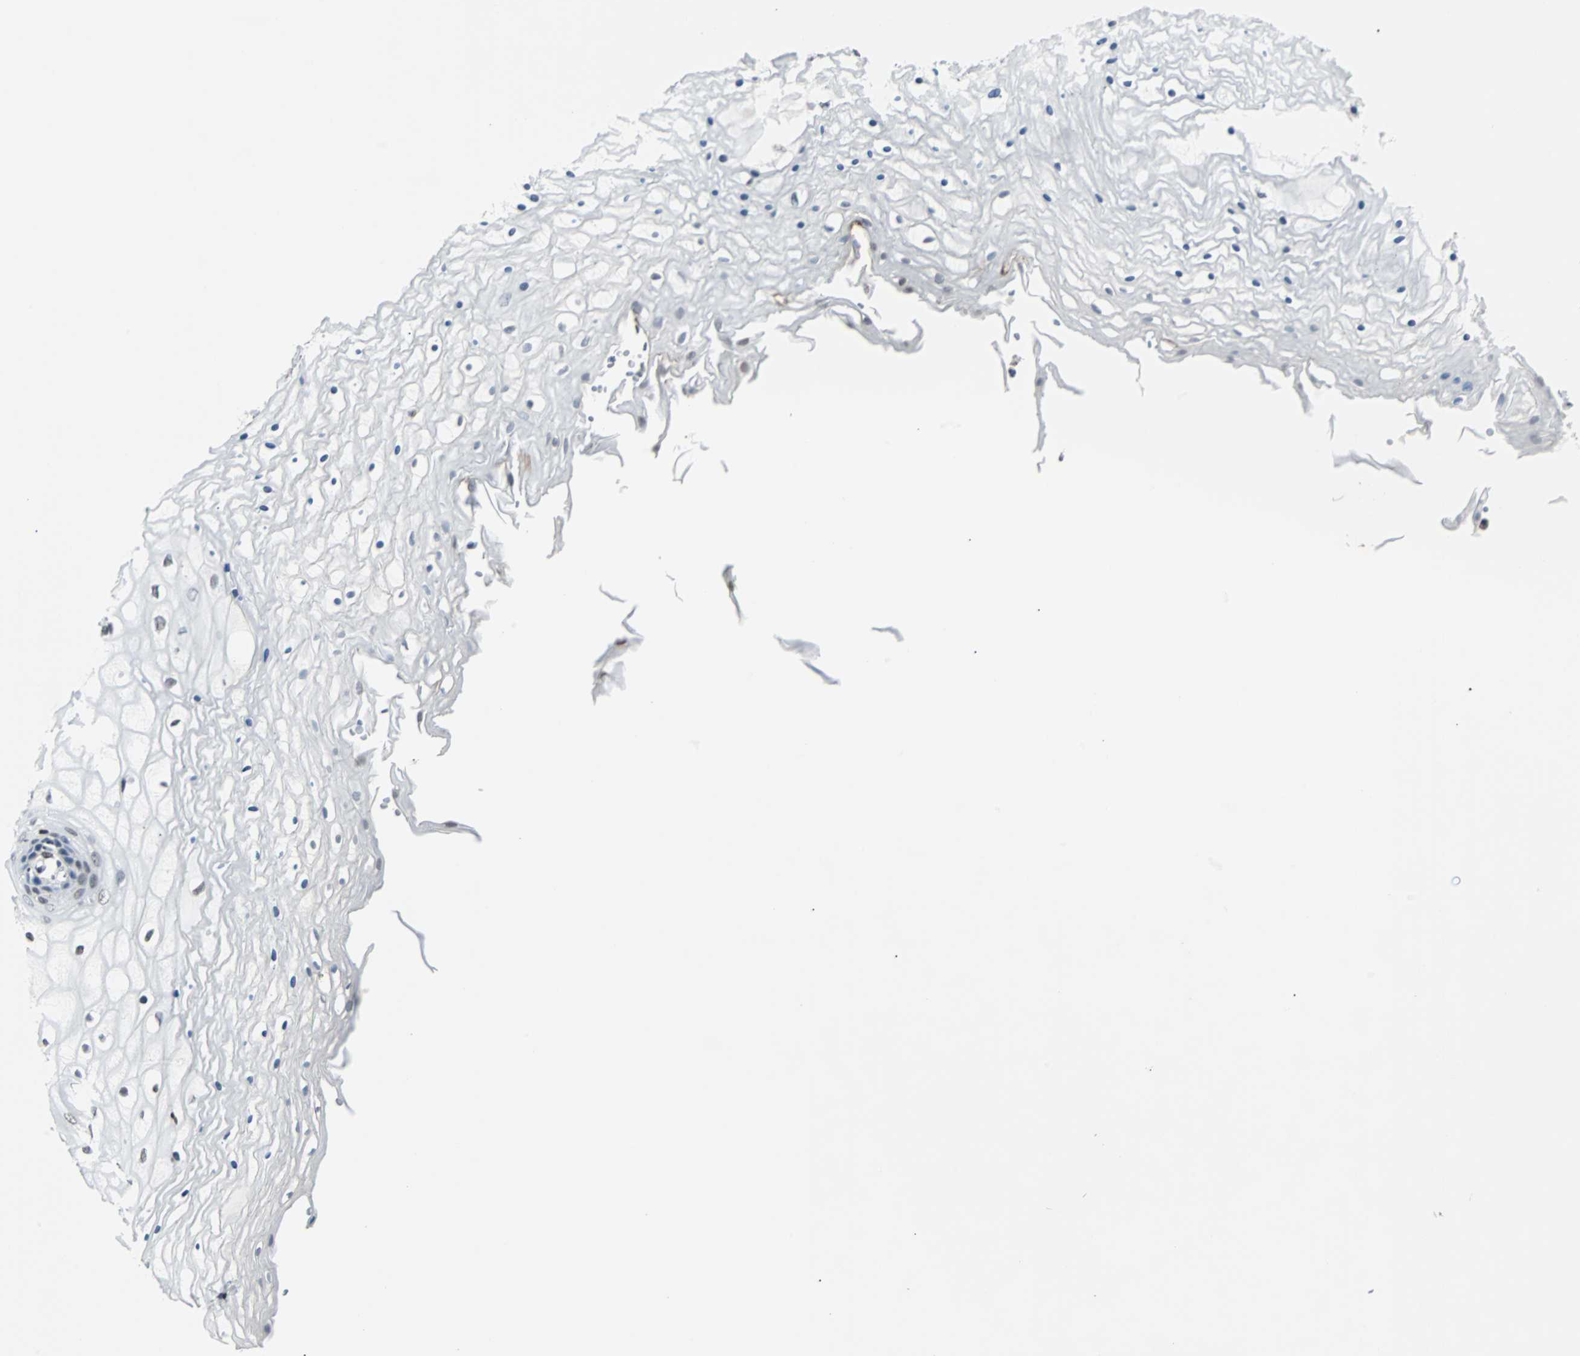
{"staining": {"intensity": "moderate", "quantity": "<25%", "location": "nuclear"}, "tissue": "vagina", "cell_type": "Squamous epithelial cells", "image_type": "normal", "snomed": [{"axis": "morphology", "description": "Normal tissue, NOS"}, {"axis": "topography", "description": "Vagina"}], "caption": "The histopathology image reveals a brown stain indicating the presence of a protein in the nuclear of squamous epithelial cells in vagina.", "gene": "TERF2IP", "patient": {"sex": "female", "age": 34}}